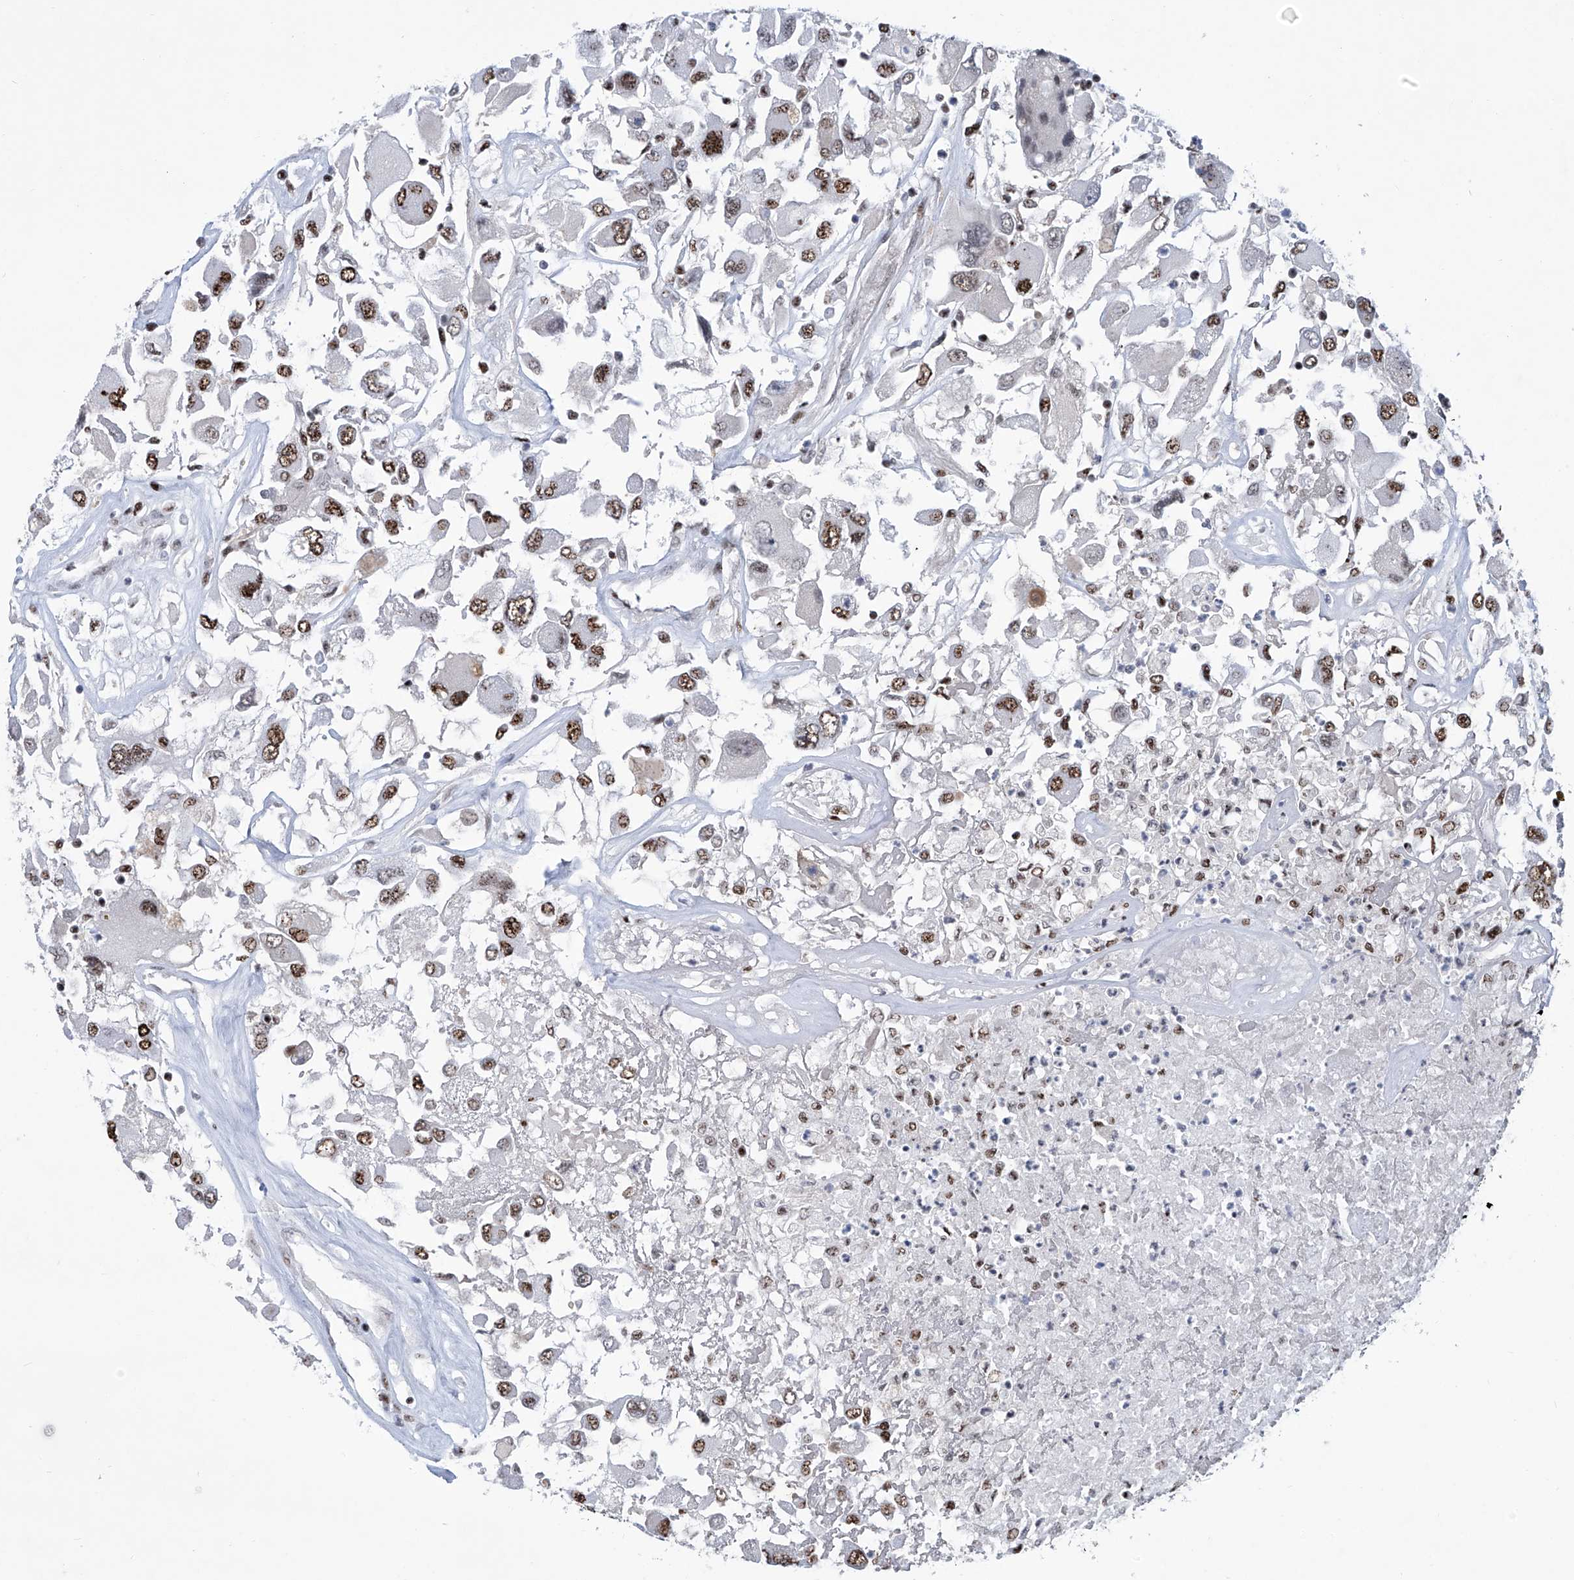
{"staining": {"intensity": "moderate", "quantity": "25%-75%", "location": "nuclear"}, "tissue": "renal cancer", "cell_type": "Tumor cells", "image_type": "cancer", "snomed": [{"axis": "morphology", "description": "Adenocarcinoma, NOS"}, {"axis": "topography", "description": "Kidney"}], "caption": "Immunohistochemical staining of adenocarcinoma (renal) displays moderate nuclear protein positivity in approximately 25%-75% of tumor cells.", "gene": "FBXL4", "patient": {"sex": "female", "age": 52}}